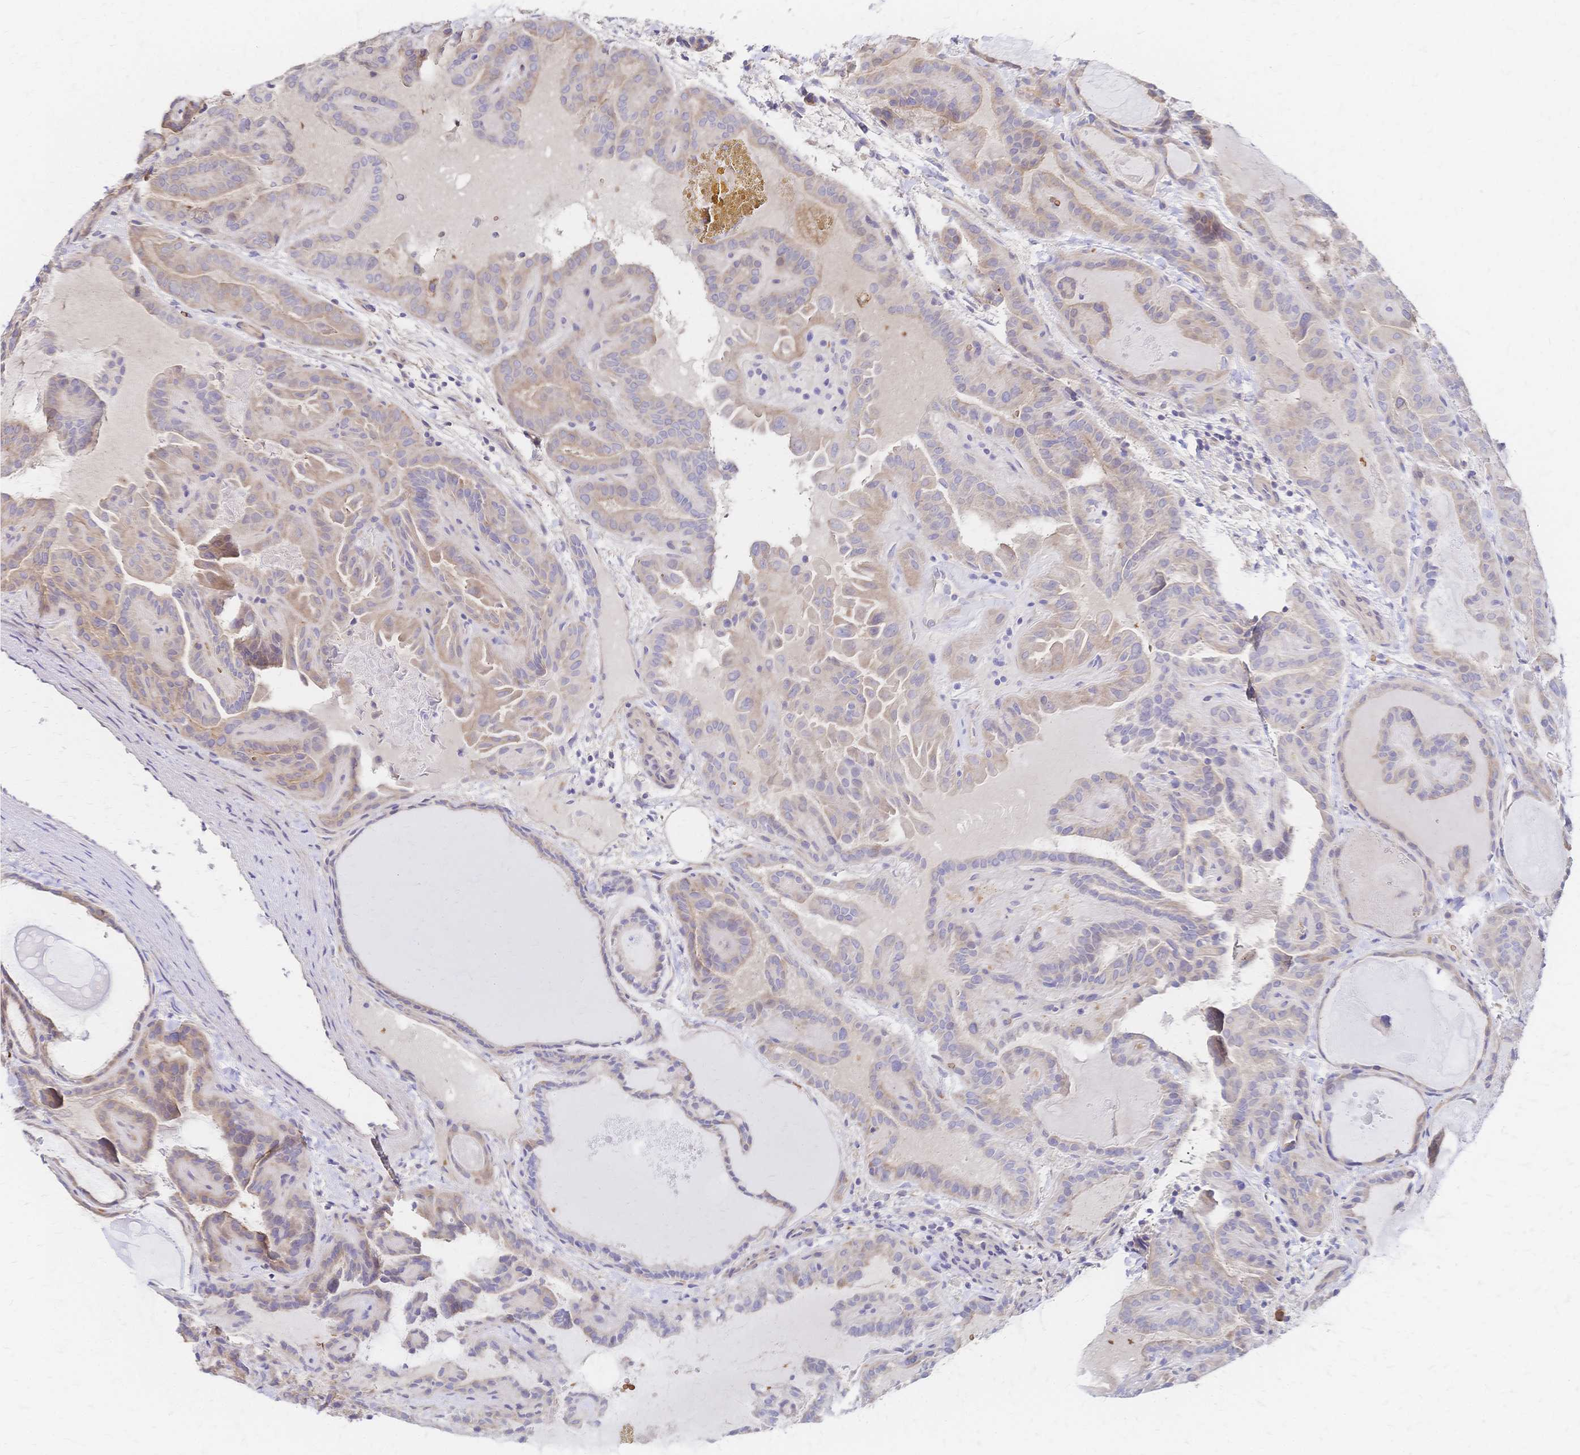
{"staining": {"intensity": "weak", "quantity": ">75%", "location": "cytoplasmic/membranous"}, "tissue": "thyroid cancer", "cell_type": "Tumor cells", "image_type": "cancer", "snomed": [{"axis": "morphology", "description": "Papillary adenocarcinoma, NOS"}, {"axis": "topography", "description": "Thyroid gland"}], "caption": "Protein expression by IHC demonstrates weak cytoplasmic/membranous staining in approximately >75% of tumor cells in thyroid cancer (papillary adenocarcinoma).", "gene": "SLC5A1", "patient": {"sex": "female", "age": 46}}